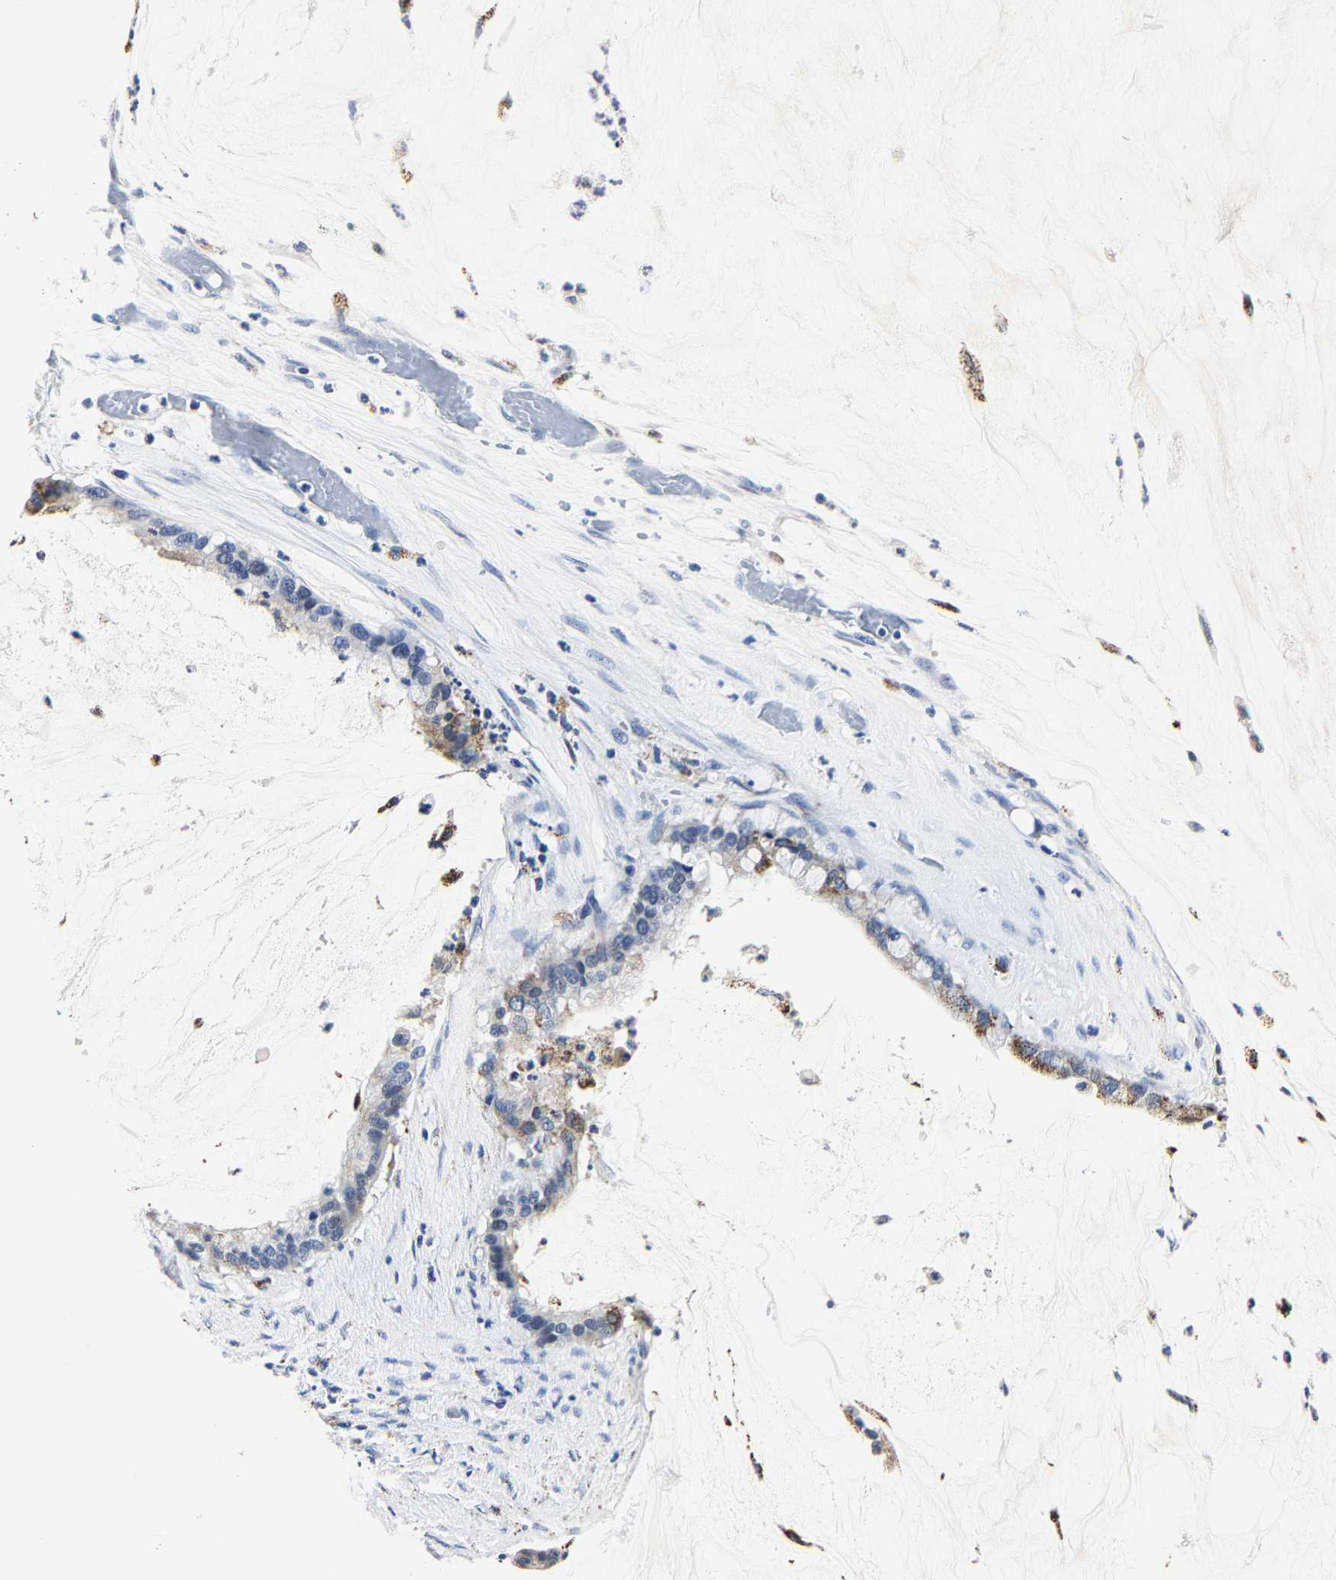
{"staining": {"intensity": "strong", "quantity": "25%-75%", "location": "cytoplasmic/membranous"}, "tissue": "pancreatic cancer", "cell_type": "Tumor cells", "image_type": "cancer", "snomed": [{"axis": "morphology", "description": "Adenocarcinoma, NOS"}, {"axis": "topography", "description": "Pancreas"}], "caption": "About 25%-75% of tumor cells in human pancreatic adenocarcinoma display strong cytoplasmic/membranous protein expression as visualized by brown immunohistochemical staining.", "gene": "PSPH", "patient": {"sex": "male", "age": 41}}